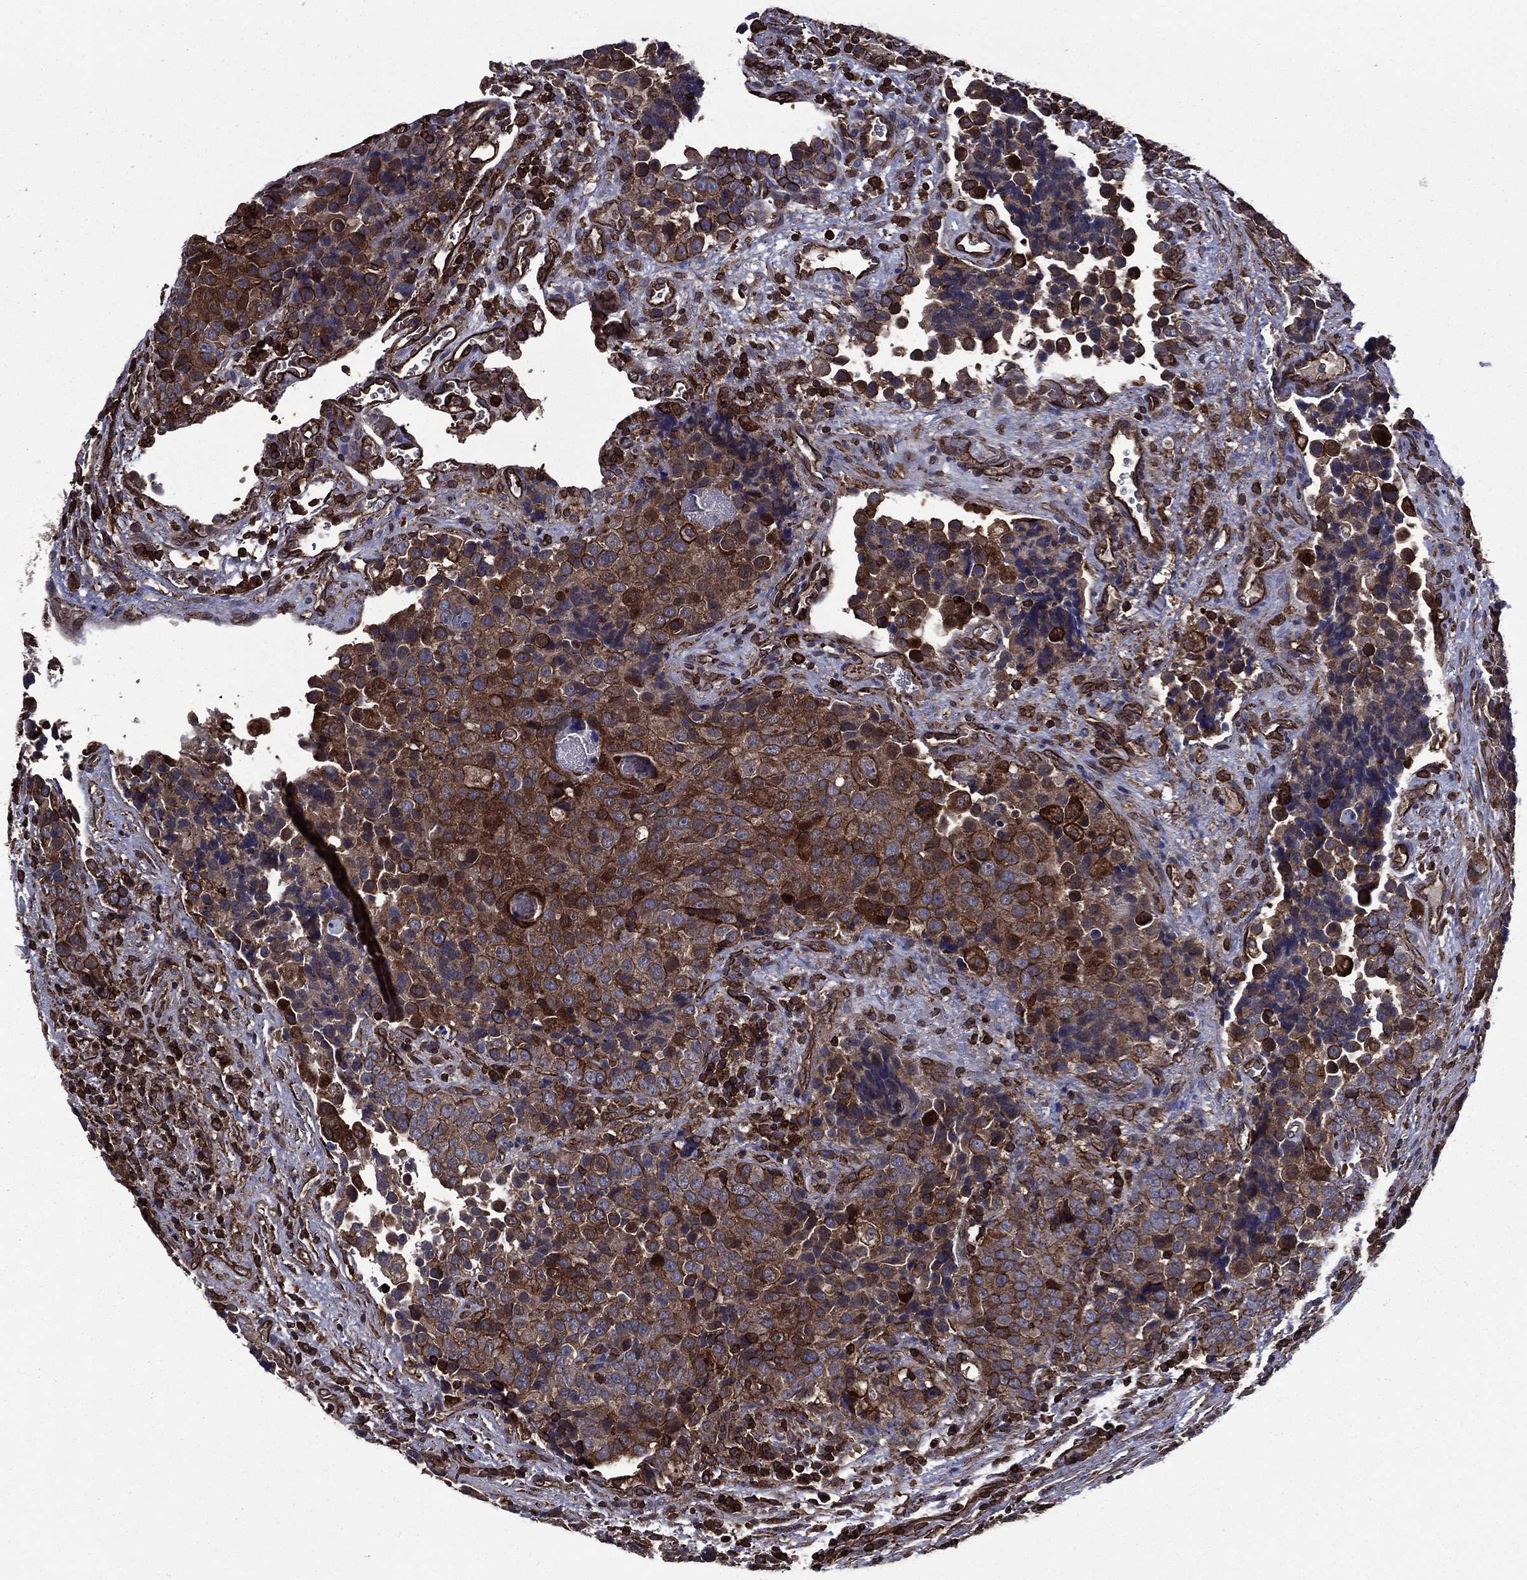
{"staining": {"intensity": "strong", "quantity": "25%-75%", "location": "cytoplasmic/membranous"}, "tissue": "urothelial cancer", "cell_type": "Tumor cells", "image_type": "cancer", "snomed": [{"axis": "morphology", "description": "Urothelial carcinoma, NOS"}, {"axis": "topography", "description": "Urinary bladder"}], "caption": "Human urothelial cancer stained with a protein marker shows strong staining in tumor cells.", "gene": "PLPP3", "patient": {"sex": "male", "age": 52}}